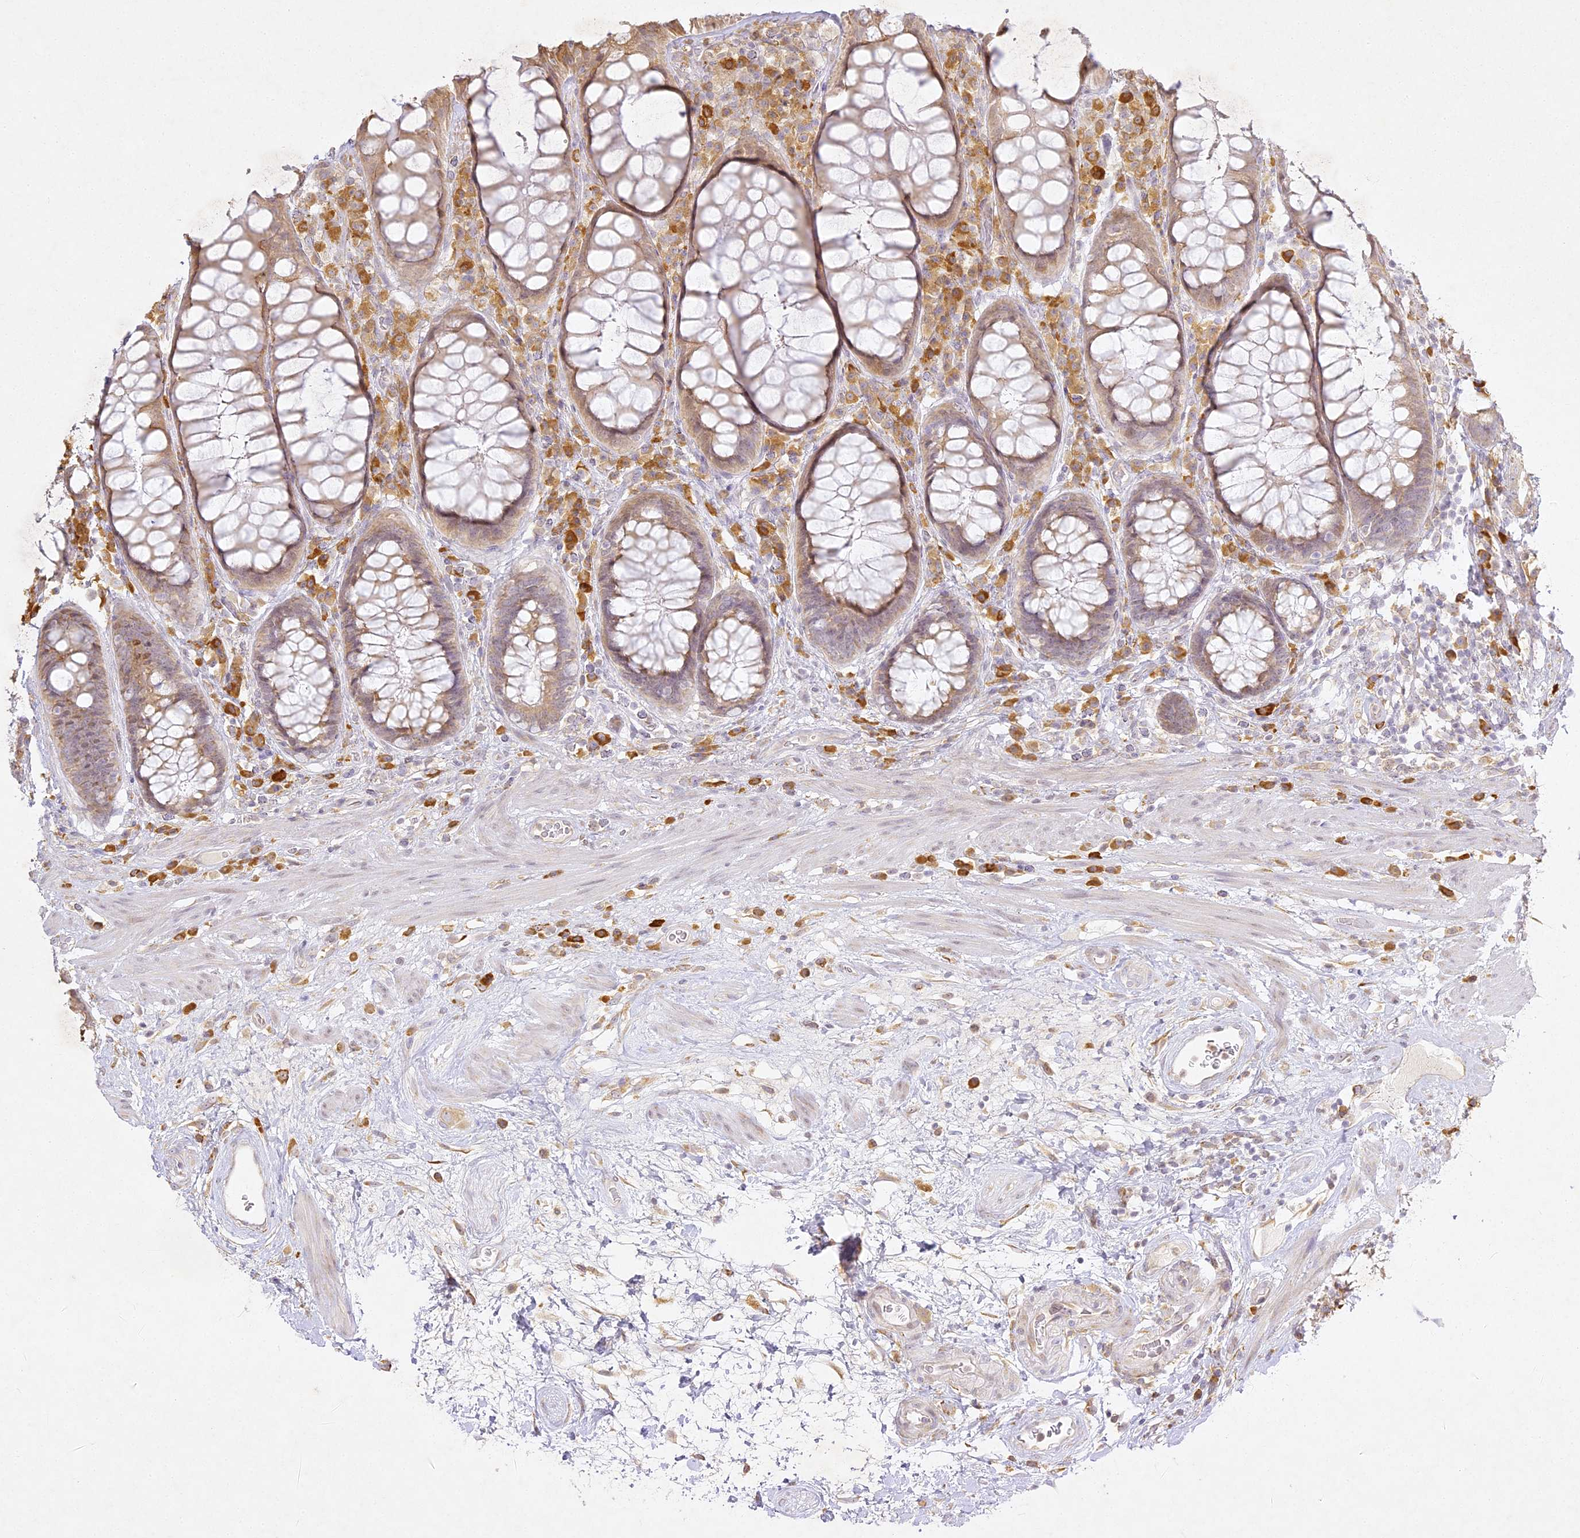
{"staining": {"intensity": "weak", "quantity": ">75%", "location": "cytoplasmic/membranous,nuclear"}, "tissue": "rectum", "cell_type": "Glandular cells", "image_type": "normal", "snomed": [{"axis": "morphology", "description": "Normal tissue, NOS"}, {"axis": "topography", "description": "Rectum"}], "caption": "Glandular cells demonstrate weak cytoplasmic/membranous,nuclear expression in about >75% of cells in benign rectum.", "gene": "SLC30A5", "patient": {"sex": "male", "age": 64}}